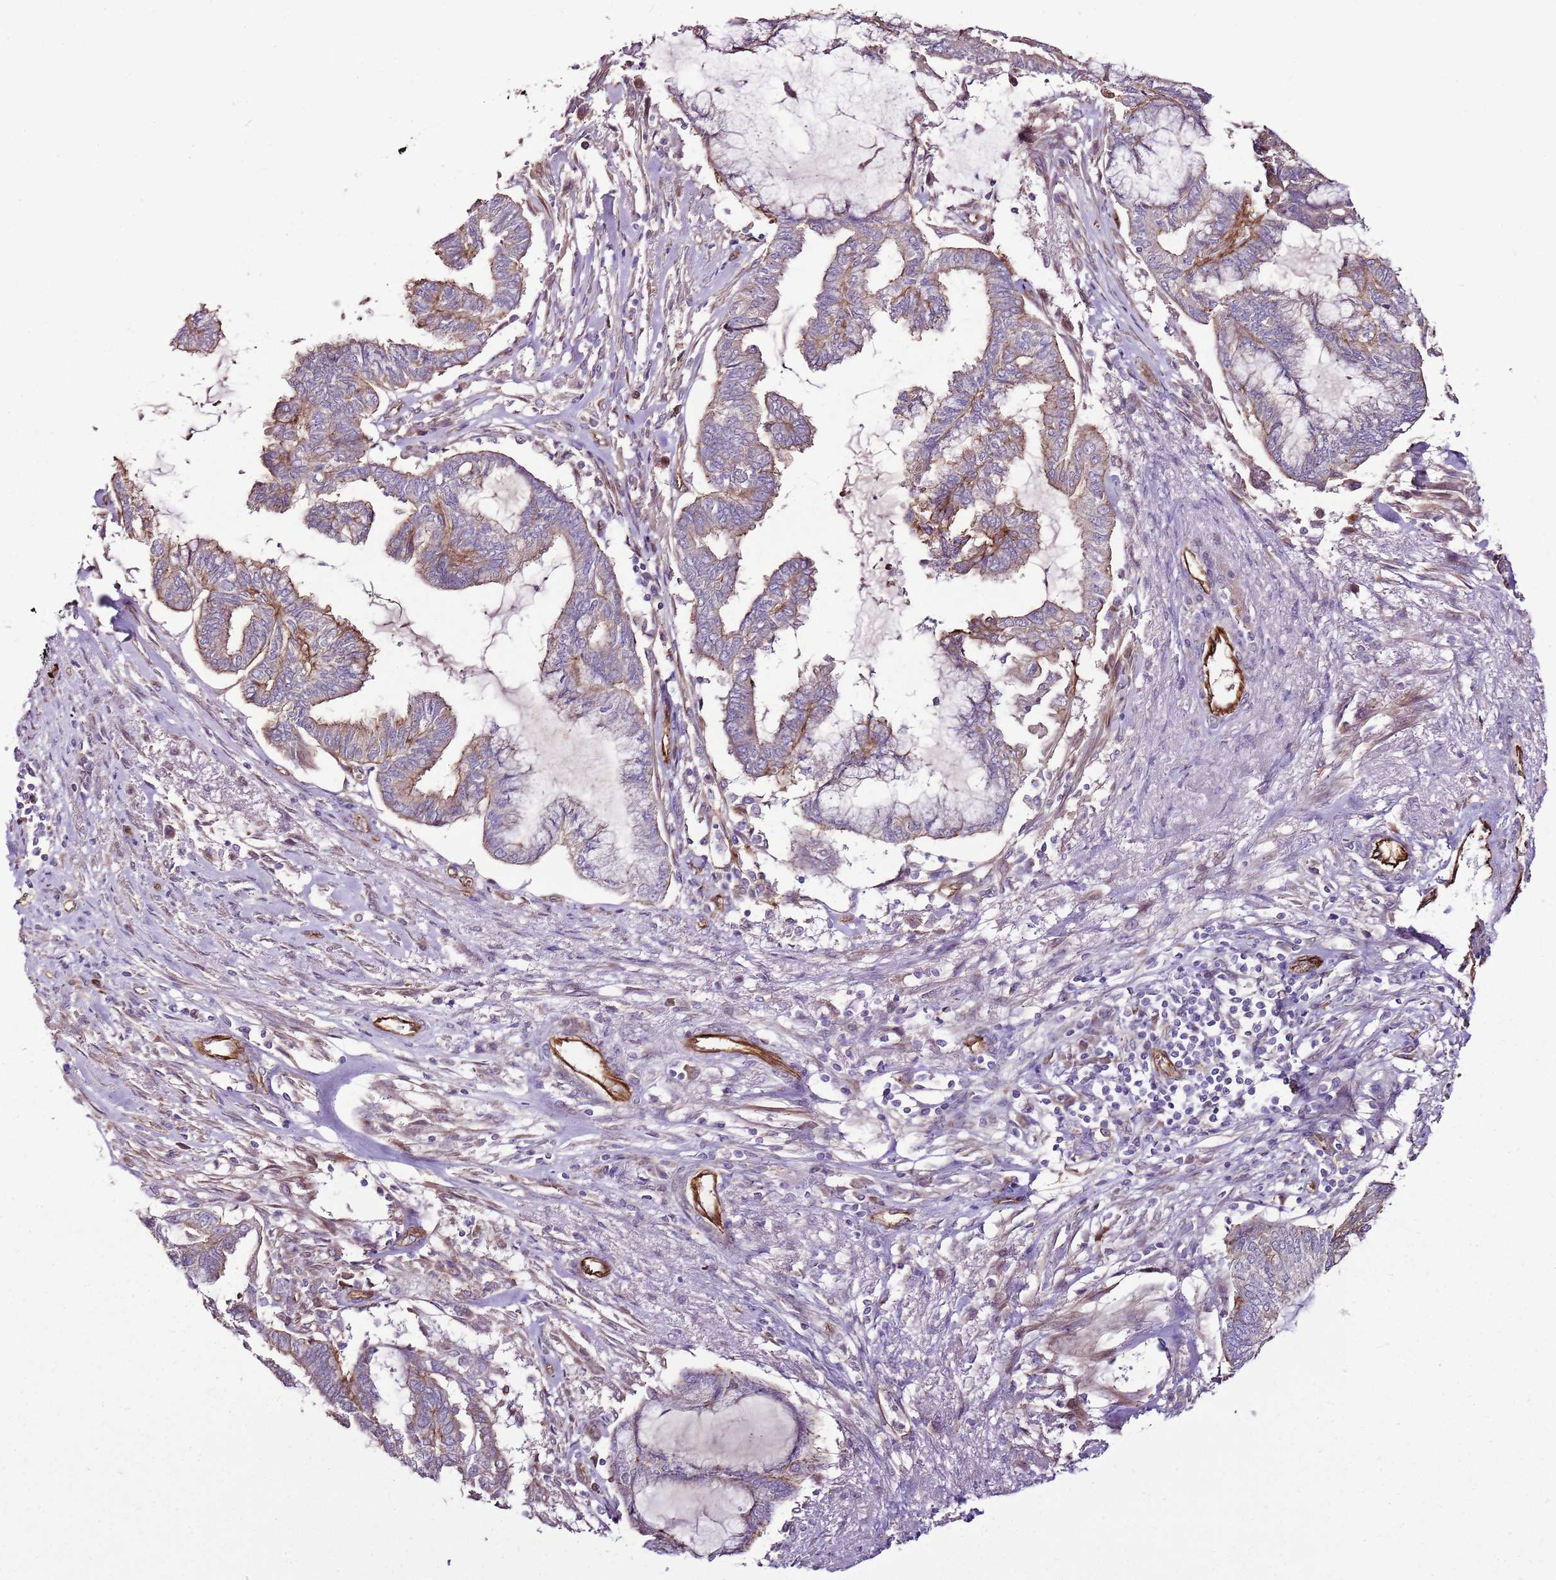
{"staining": {"intensity": "weak", "quantity": "25%-75%", "location": "cytoplasmic/membranous"}, "tissue": "endometrial cancer", "cell_type": "Tumor cells", "image_type": "cancer", "snomed": [{"axis": "morphology", "description": "Adenocarcinoma, NOS"}, {"axis": "topography", "description": "Endometrium"}], "caption": "Immunohistochemical staining of endometrial adenocarcinoma displays low levels of weak cytoplasmic/membranous protein expression in approximately 25%-75% of tumor cells.", "gene": "ZNF827", "patient": {"sex": "female", "age": 86}}